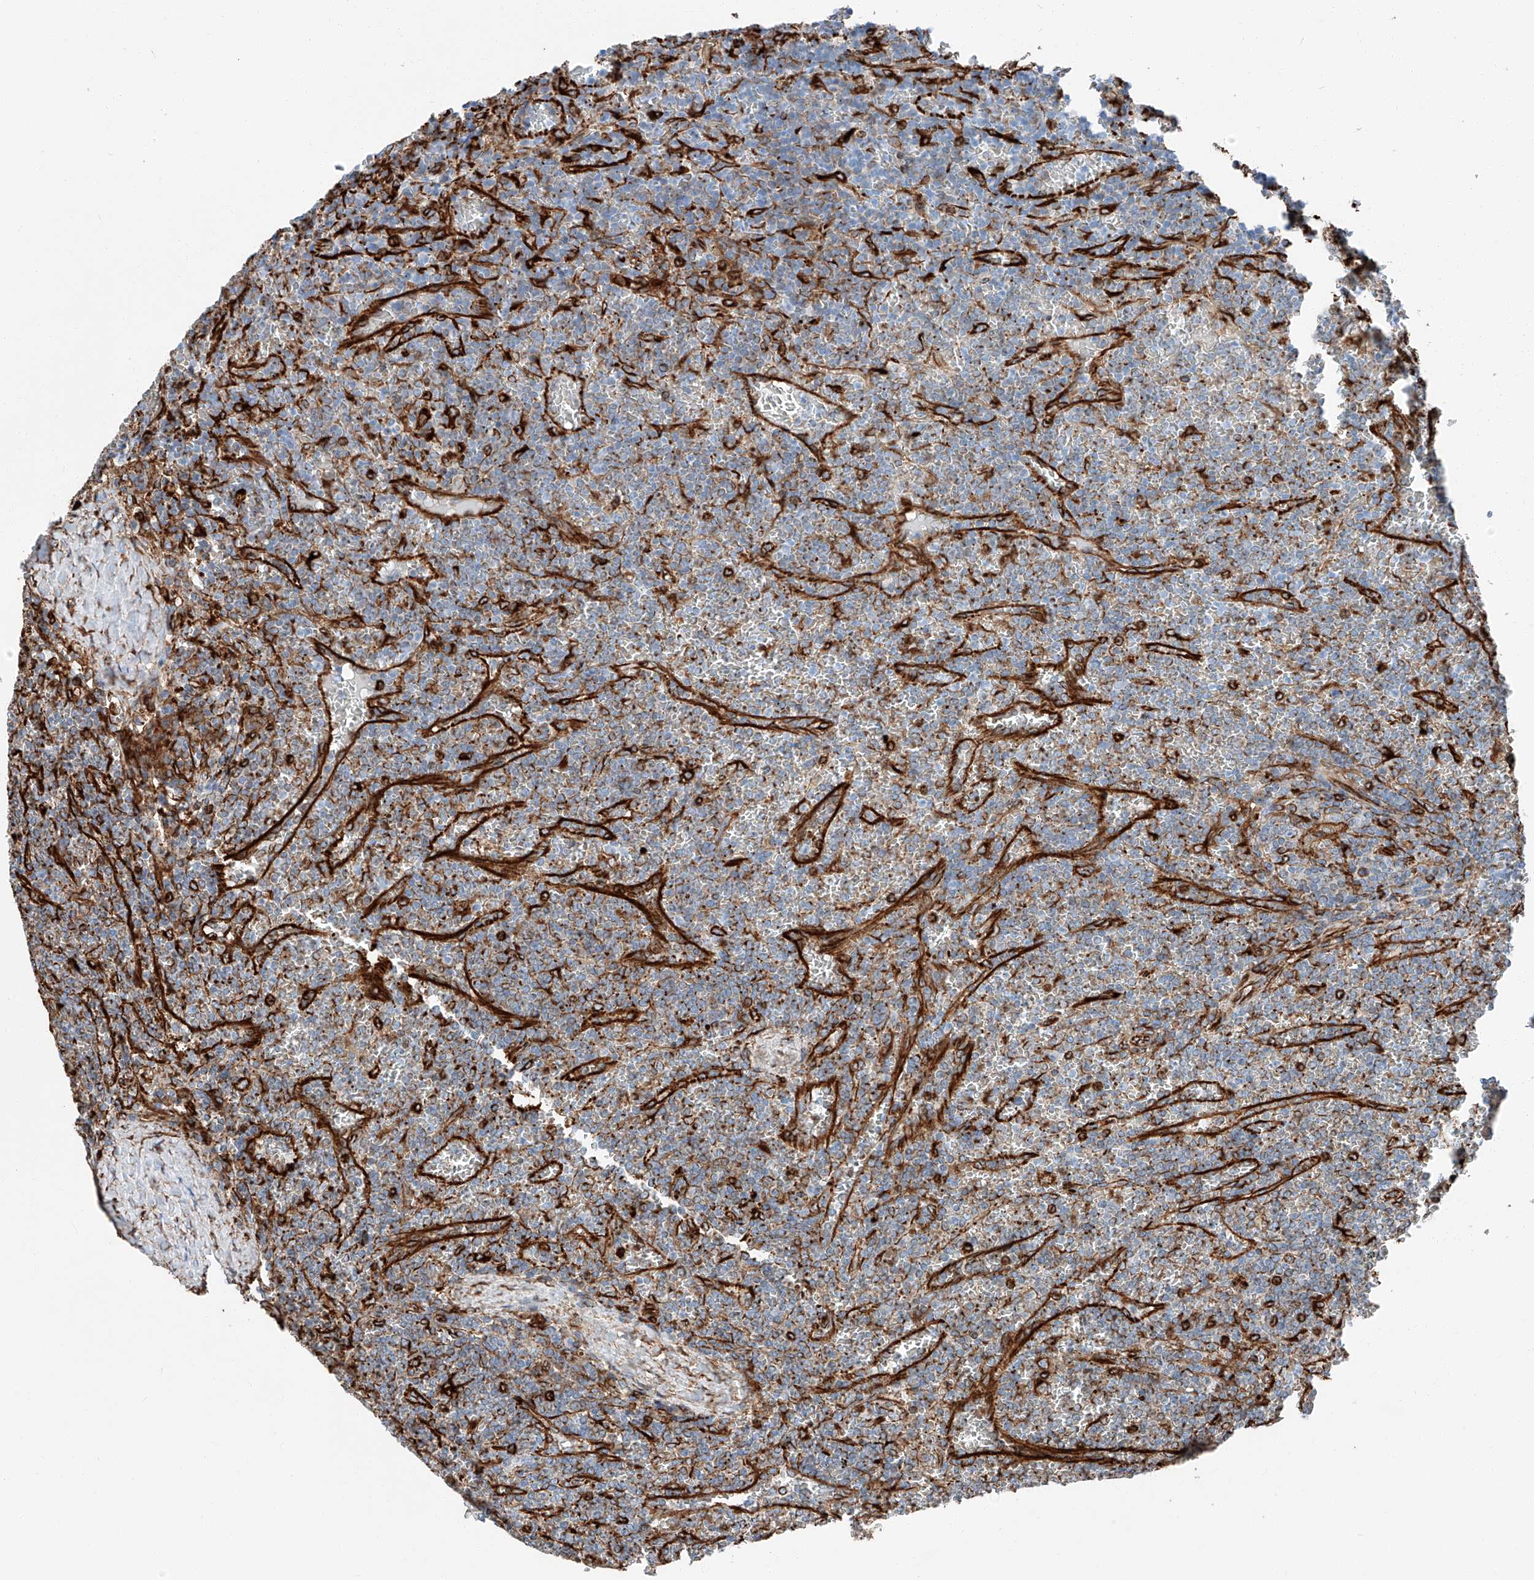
{"staining": {"intensity": "negative", "quantity": "none", "location": "none"}, "tissue": "lymphoma", "cell_type": "Tumor cells", "image_type": "cancer", "snomed": [{"axis": "morphology", "description": "Malignant lymphoma, non-Hodgkin's type, Low grade"}, {"axis": "topography", "description": "Spleen"}], "caption": "High power microscopy histopathology image of an immunohistochemistry histopathology image of low-grade malignant lymphoma, non-Hodgkin's type, revealing no significant positivity in tumor cells. (Stains: DAB IHC with hematoxylin counter stain, Microscopy: brightfield microscopy at high magnification).", "gene": "ZNF804A", "patient": {"sex": "female", "age": 19}}